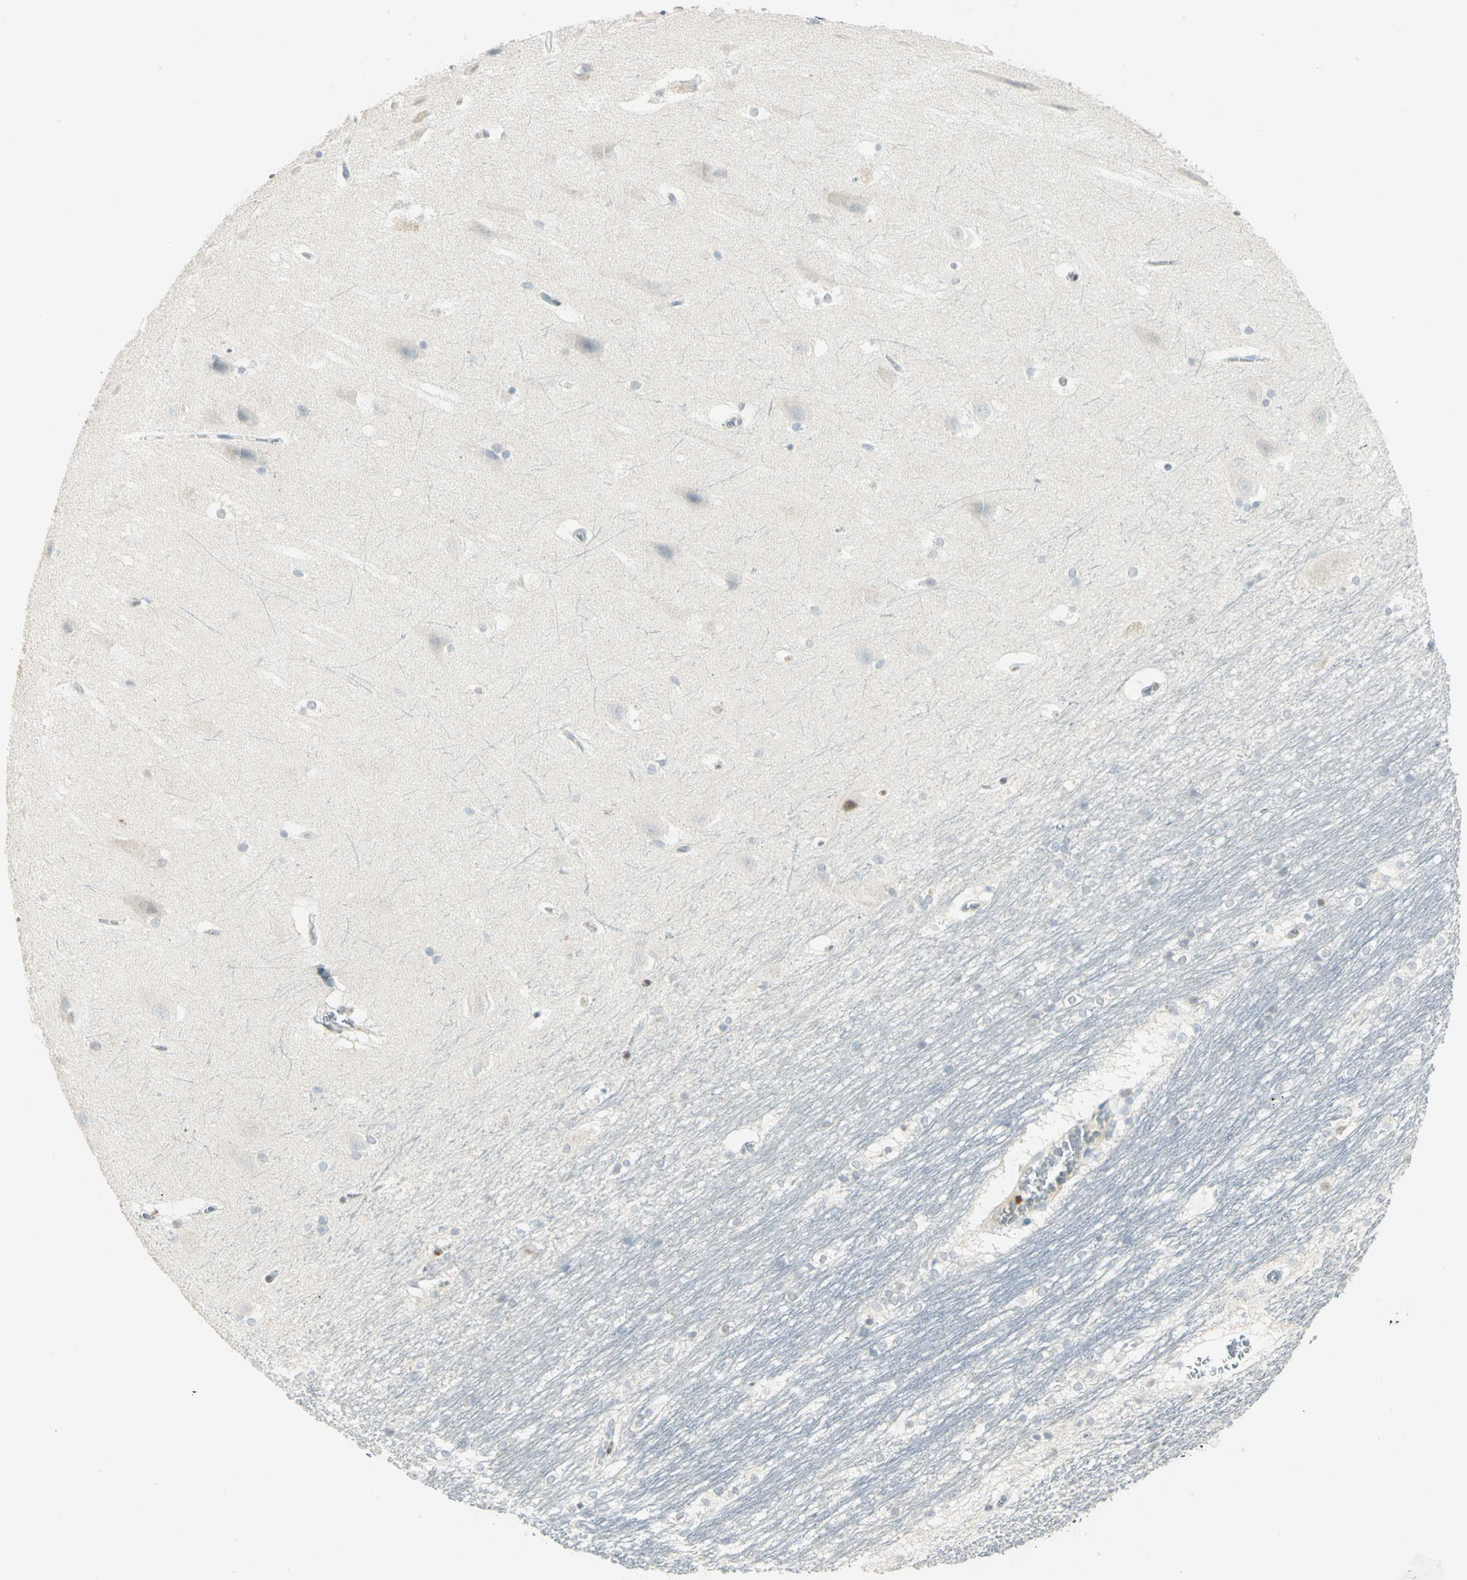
{"staining": {"intensity": "negative", "quantity": "none", "location": "none"}, "tissue": "hippocampus", "cell_type": "Glial cells", "image_type": "normal", "snomed": [{"axis": "morphology", "description": "Normal tissue, NOS"}, {"axis": "topography", "description": "Hippocampus"}], "caption": "An image of human hippocampus is negative for staining in glial cells. (Stains: DAB (3,3'-diaminobenzidine) immunohistochemistry with hematoxylin counter stain, Microscopy: brightfield microscopy at high magnification).", "gene": "BCL6", "patient": {"sex": "female", "age": 19}}